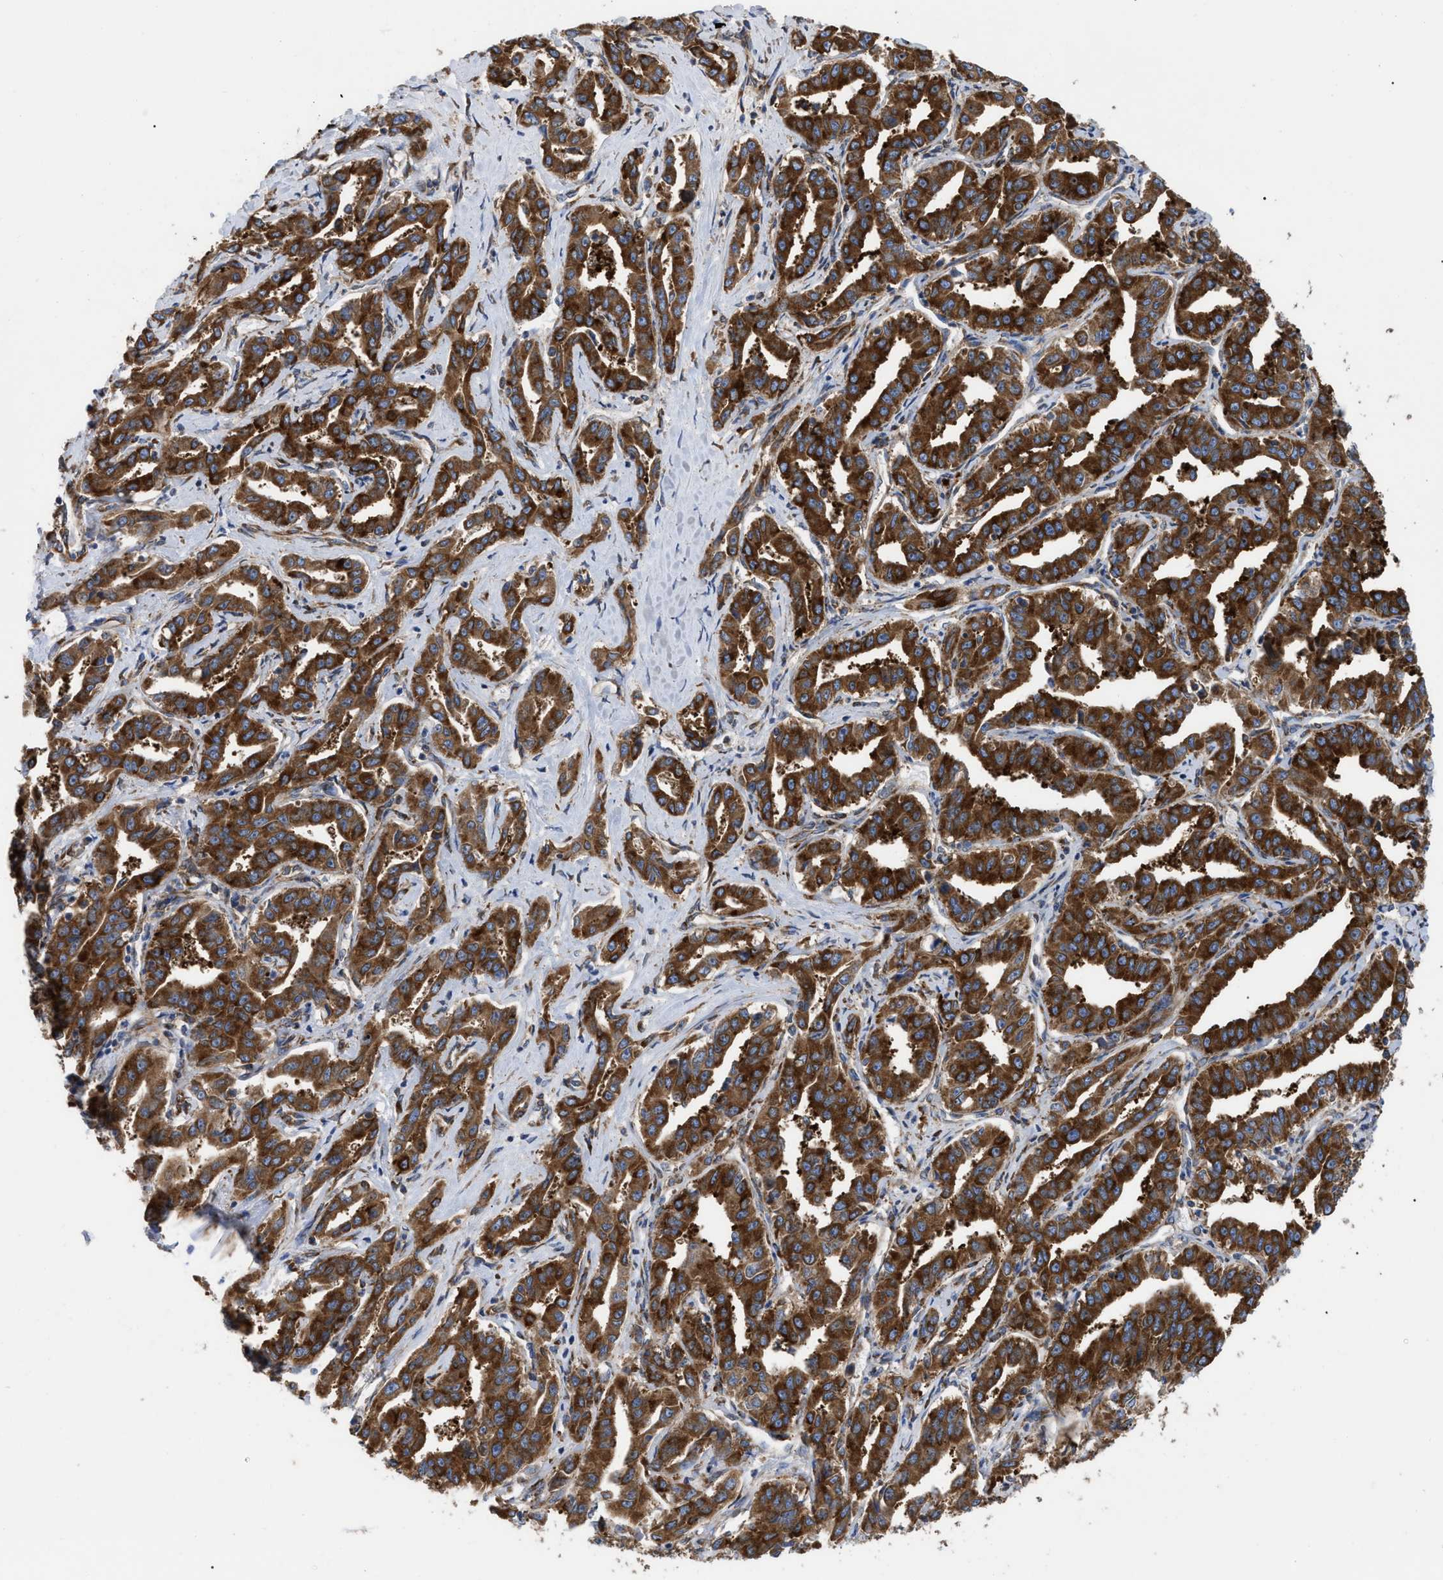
{"staining": {"intensity": "strong", "quantity": ">75%", "location": "cytoplasmic/membranous"}, "tissue": "liver cancer", "cell_type": "Tumor cells", "image_type": "cancer", "snomed": [{"axis": "morphology", "description": "Cholangiocarcinoma"}, {"axis": "topography", "description": "Liver"}], "caption": "Immunohistochemistry (IHC) micrograph of neoplastic tissue: cholangiocarcinoma (liver) stained using immunohistochemistry (IHC) demonstrates high levels of strong protein expression localized specifically in the cytoplasmic/membranous of tumor cells, appearing as a cytoplasmic/membranous brown color.", "gene": "FAM120A", "patient": {"sex": "male", "age": 59}}